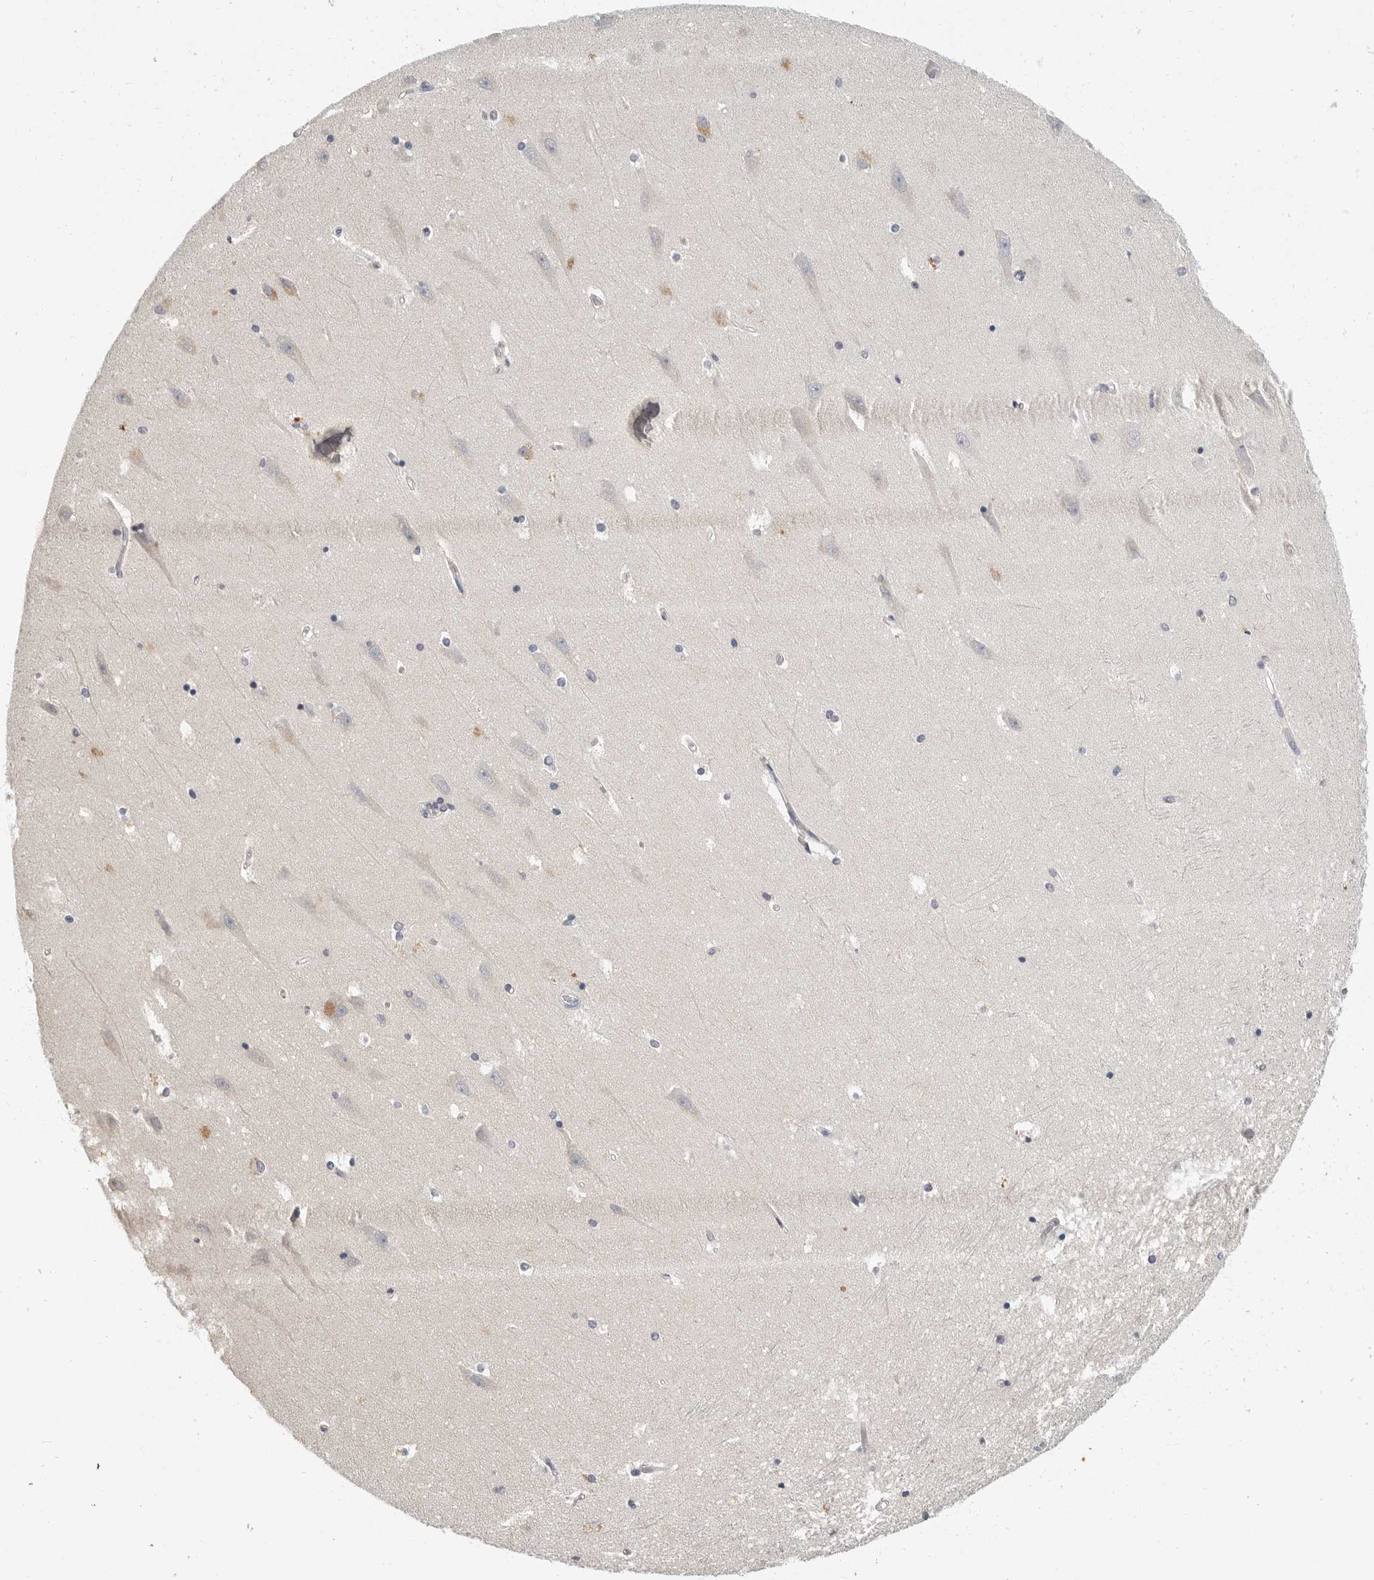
{"staining": {"intensity": "negative", "quantity": "none", "location": "none"}, "tissue": "hippocampus", "cell_type": "Glial cells", "image_type": "normal", "snomed": [{"axis": "morphology", "description": "Normal tissue, NOS"}, {"axis": "topography", "description": "Hippocampus"}], "caption": "The immunohistochemistry image has no significant positivity in glial cells of hippocampus. The staining is performed using DAB brown chromogen with nuclei counter-stained in using hematoxylin.", "gene": "LTBR", "patient": {"sex": "male", "age": 45}}